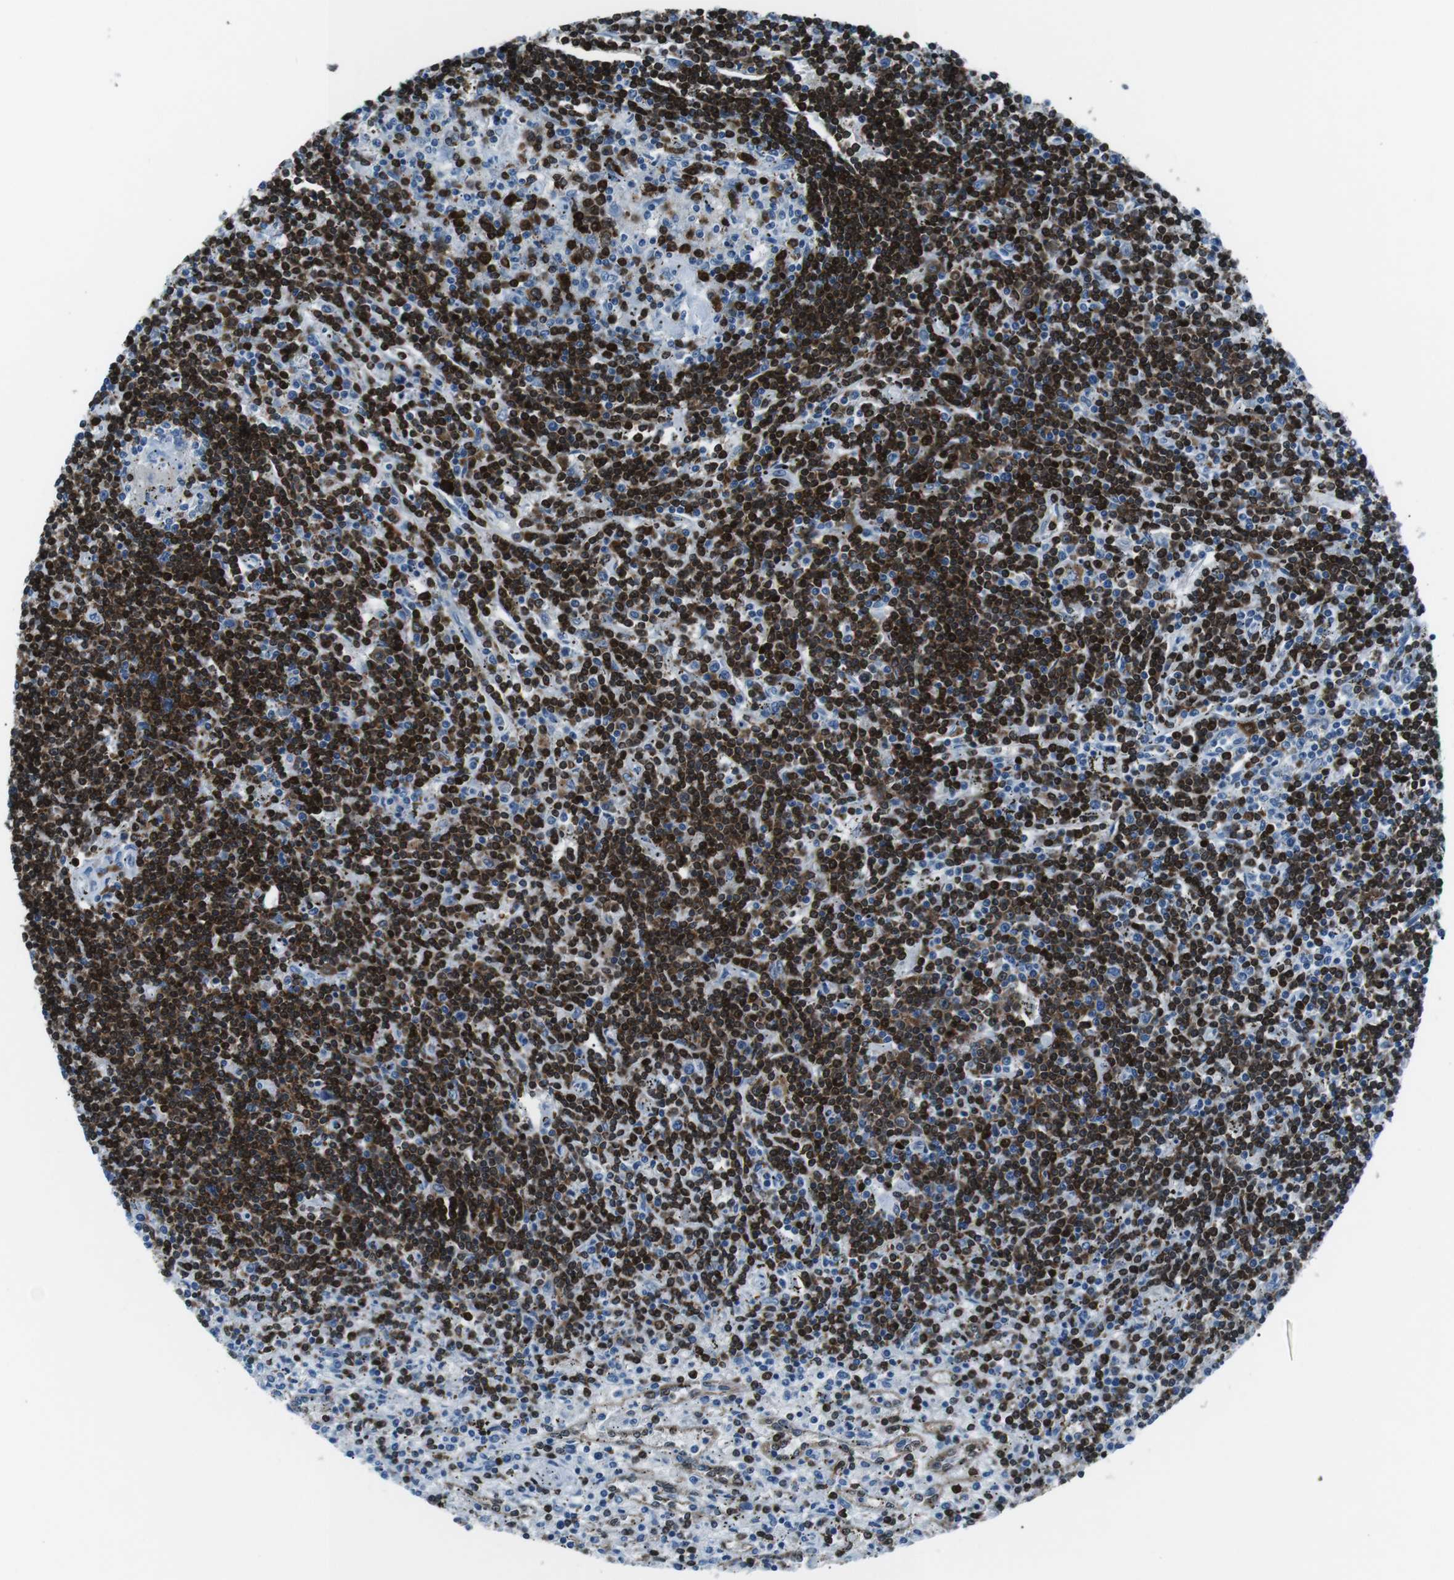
{"staining": {"intensity": "strong", "quantity": ">75%", "location": "cytoplasmic/membranous"}, "tissue": "lymphoma", "cell_type": "Tumor cells", "image_type": "cancer", "snomed": [{"axis": "morphology", "description": "Malignant lymphoma, non-Hodgkin's type, Low grade"}, {"axis": "topography", "description": "Spleen"}], "caption": "Lymphoma stained with DAB immunohistochemistry displays high levels of strong cytoplasmic/membranous positivity in about >75% of tumor cells. (DAB (3,3'-diaminobenzidine) IHC, brown staining for protein, blue staining for nuclei).", "gene": "BLNK", "patient": {"sex": "male", "age": 76}}